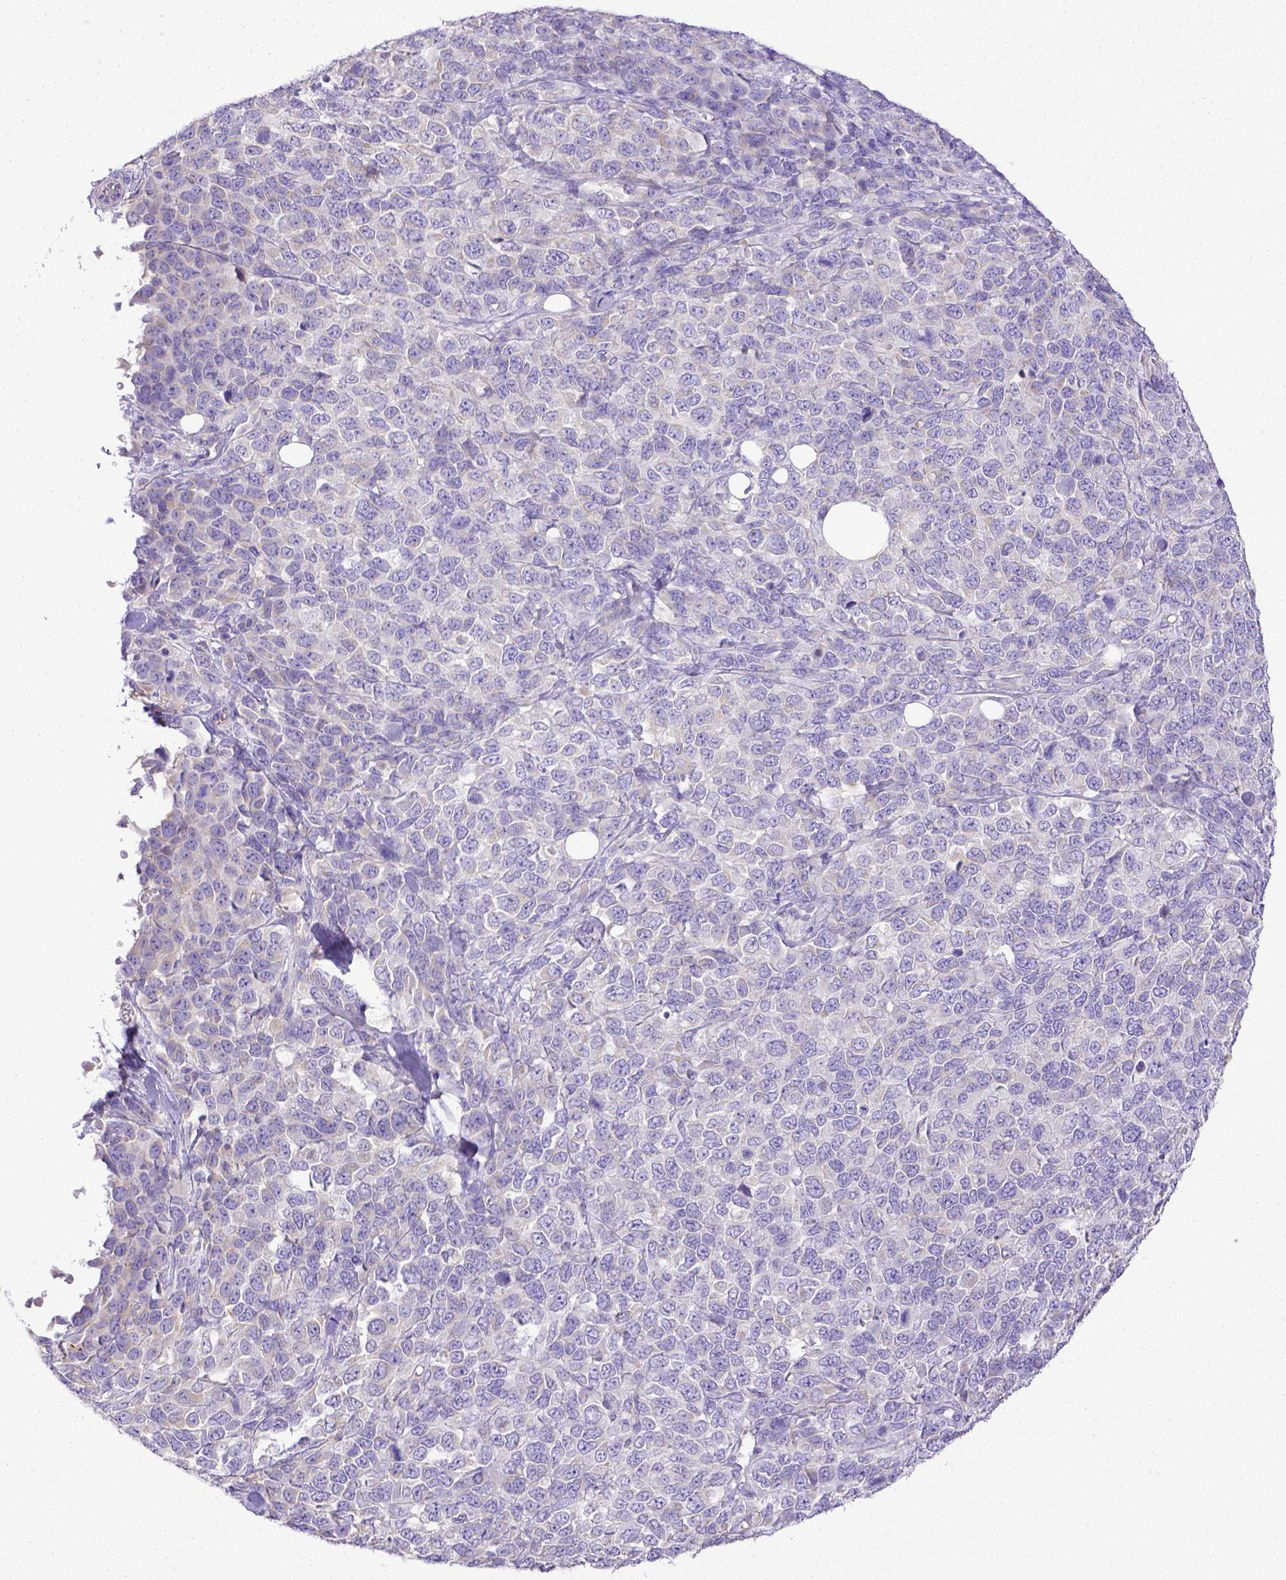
{"staining": {"intensity": "negative", "quantity": "none", "location": "none"}, "tissue": "melanoma", "cell_type": "Tumor cells", "image_type": "cancer", "snomed": [{"axis": "morphology", "description": "Malignant melanoma, Metastatic site"}, {"axis": "topography", "description": "Skin"}], "caption": "Immunohistochemistry micrograph of neoplastic tissue: malignant melanoma (metastatic site) stained with DAB shows no significant protein expression in tumor cells.", "gene": "CD40", "patient": {"sex": "male", "age": 84}}